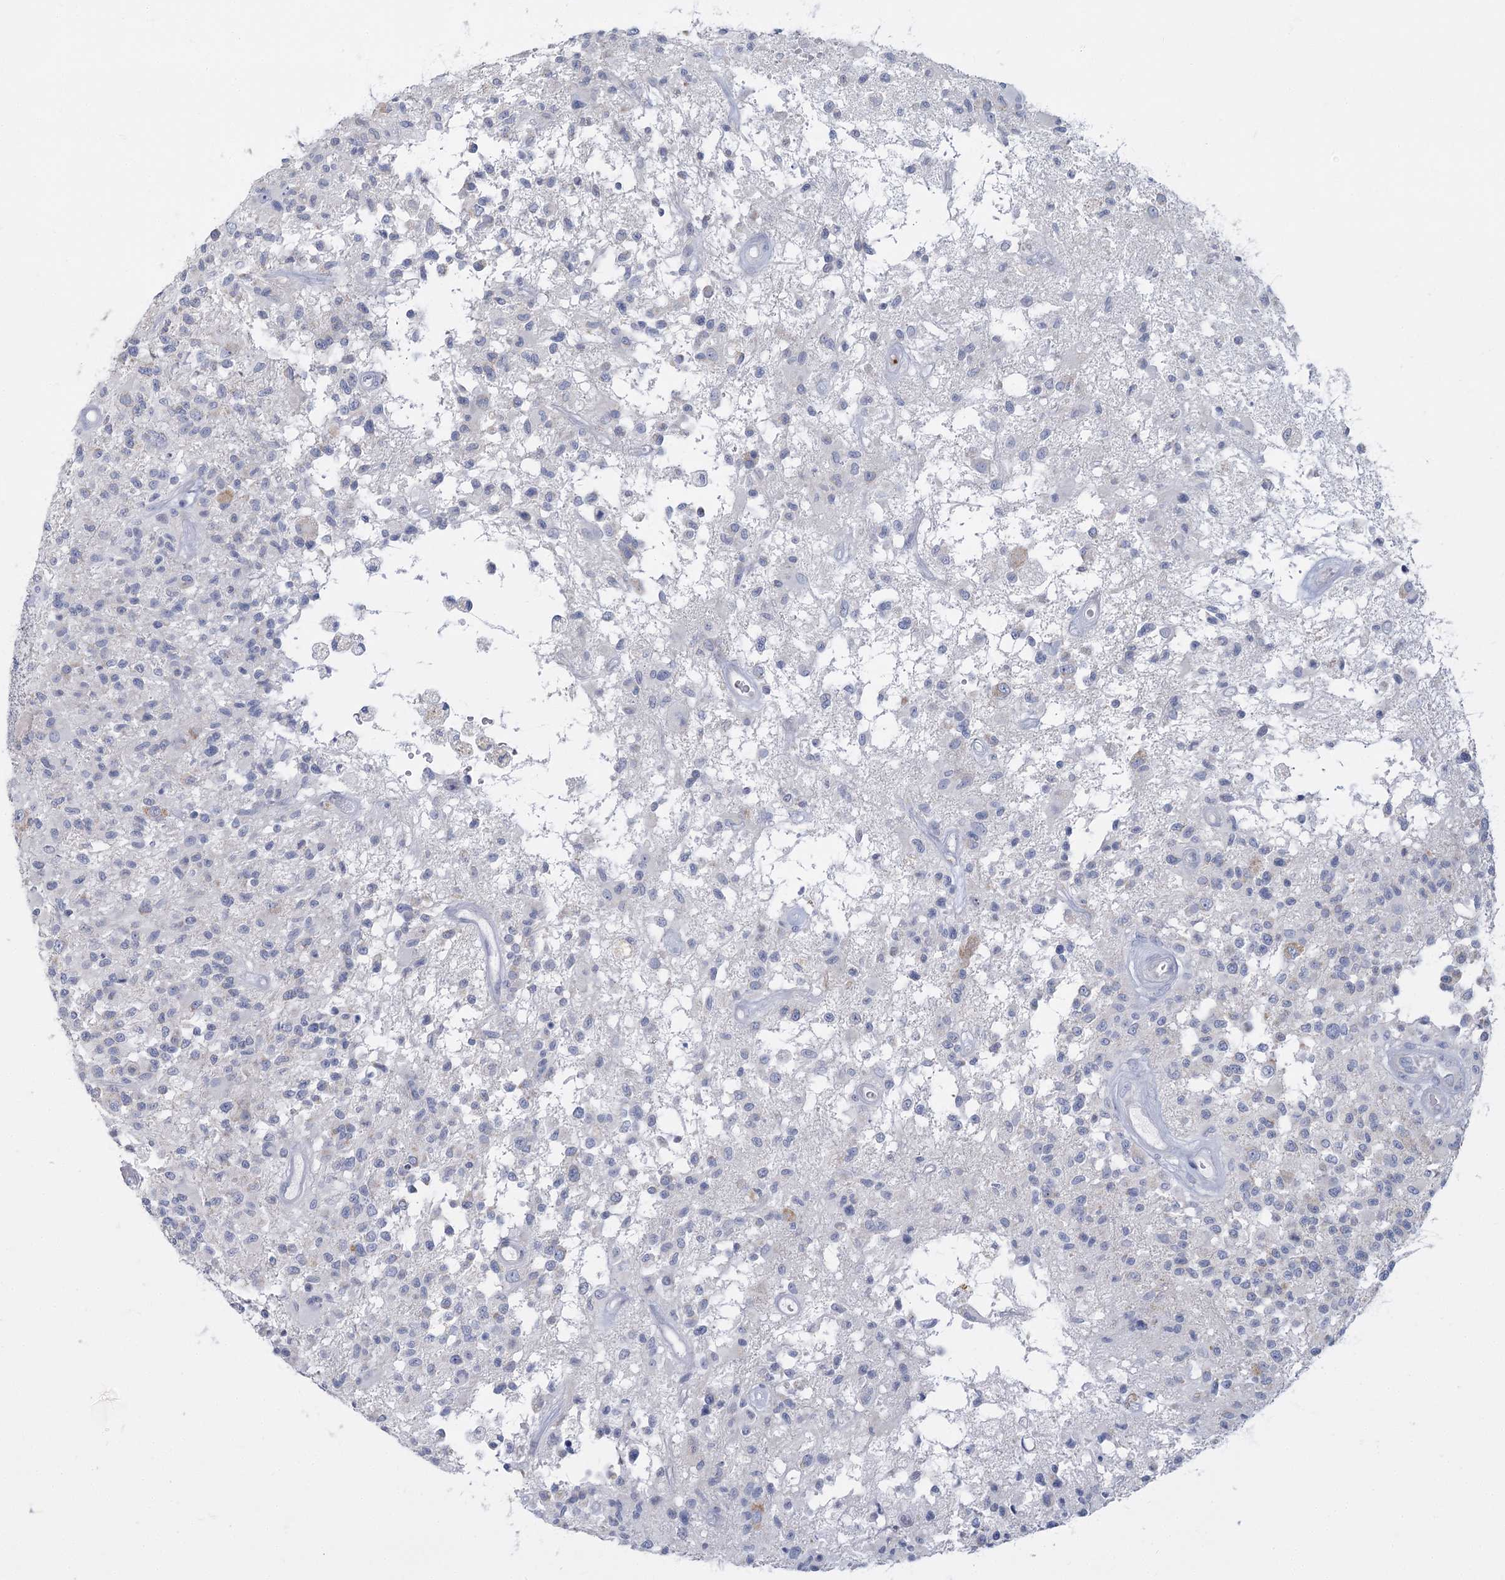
{"staining": {"intensity": "negative", "quantity": "none", "location": "none"}, "tissue": "glioma", "cell_type": "Tumor cells", "image_type": "cancer", "snomed": [{"axis": "morphology", "description": "Glioma, malignant, High grade"}, {"axis": "morphology", "description": "Glioblastoma, NOS"}, {"axis": "topography", "description": "Brain"}], "caption": "This is an immunohistochemistry histopathology image of human malignant high-grade glioma. There is no expression in tumor cells.", "gene": "FAM110C", "patient": {"sex": "male", "age": 60}}